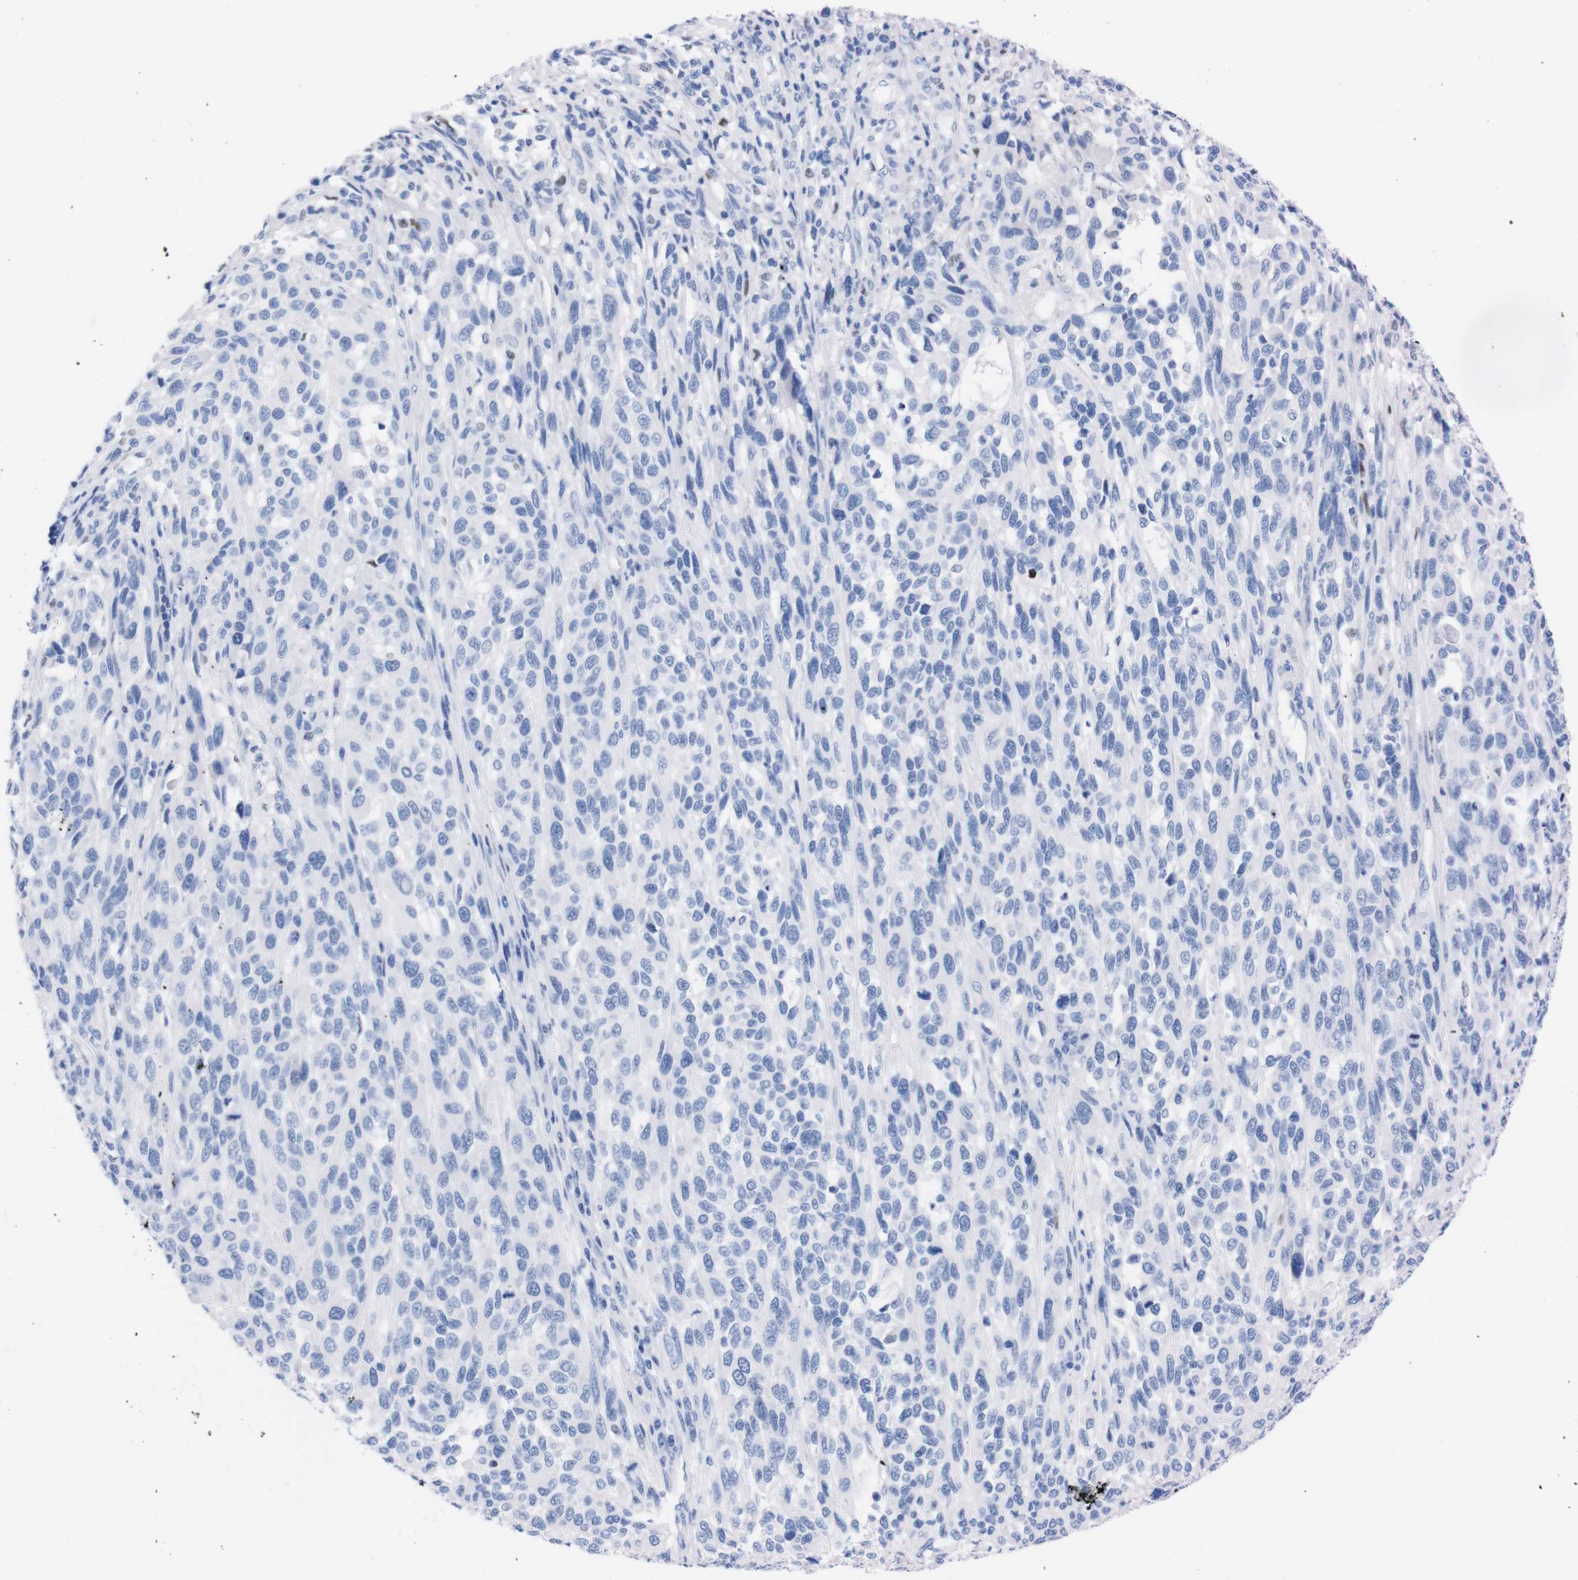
{"staining": {"intensity": "negative", "quantity": "none", "location": "none"}, "tissue": "melanoma", "cell_type": "Tumor cells", "image_type": "cancer", "snomed": [{"axis": "morphology", "description": "Malignant melanoma, Metastatic site"}, {"axis": "topography", "description": "Lymph node"}], "caption": "The IHC image has no significant positivity in tumor cells of melanoma tissue. Brightfield microscopy of IHC stained with DAB (brown) and hematoxylin (blue), captured at high magnification.", "gene": "P2RY12", "patient": {"sex": "male", "age": 61}}